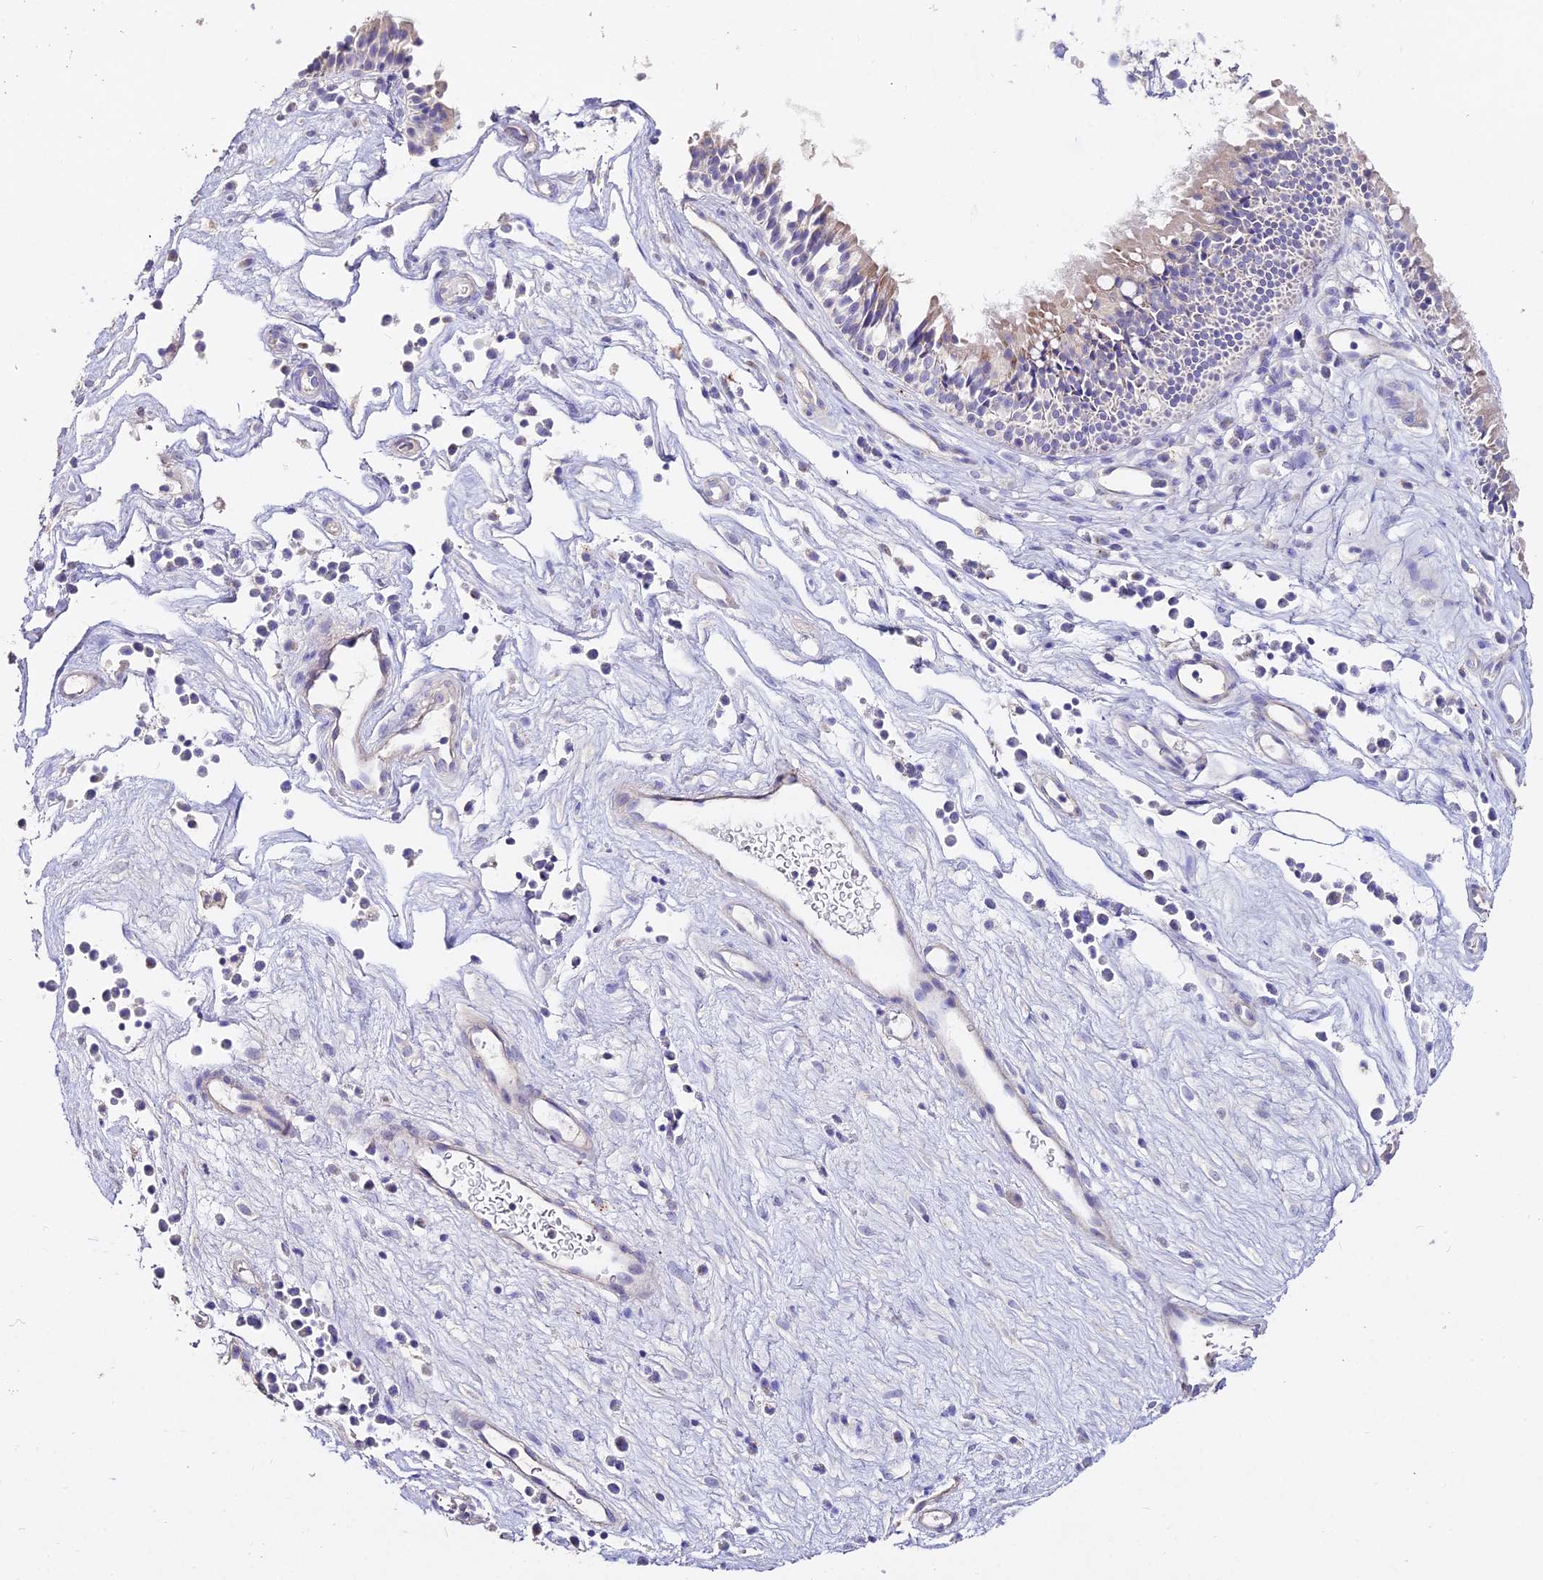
{"staining": {"intensity": "moderate", "quantity": "<25%", "location": "cytoplasmic/membranous"}, "tissue": "nasopharynx", "cell_type": "Respiratory epithelial cells", "image_type": "normal", "snomed": [{"axis": "morphology", "description": "Normal tissue, NOS"}, {"axis": "morphology", "description": "Inflammation, NOS"}, {"axis": "morphology", "description": "Malignant melanoma, Metastatic site"}, {"axis": "topography", "description": "Nasopharynx"}], "caption": "Immunohistochemistry (DAB (3,3'-diaminobenzidine)) staining of unremarkable human nasopharynx displays moderate cytoplasmic/membranous protein positivity in approximately <25% of respiratory epithelial cells. (IHC, brightfield microscopy, high magnification).", "gene": "GLYAT", "patient": {"sex": "male", "age": 70}}